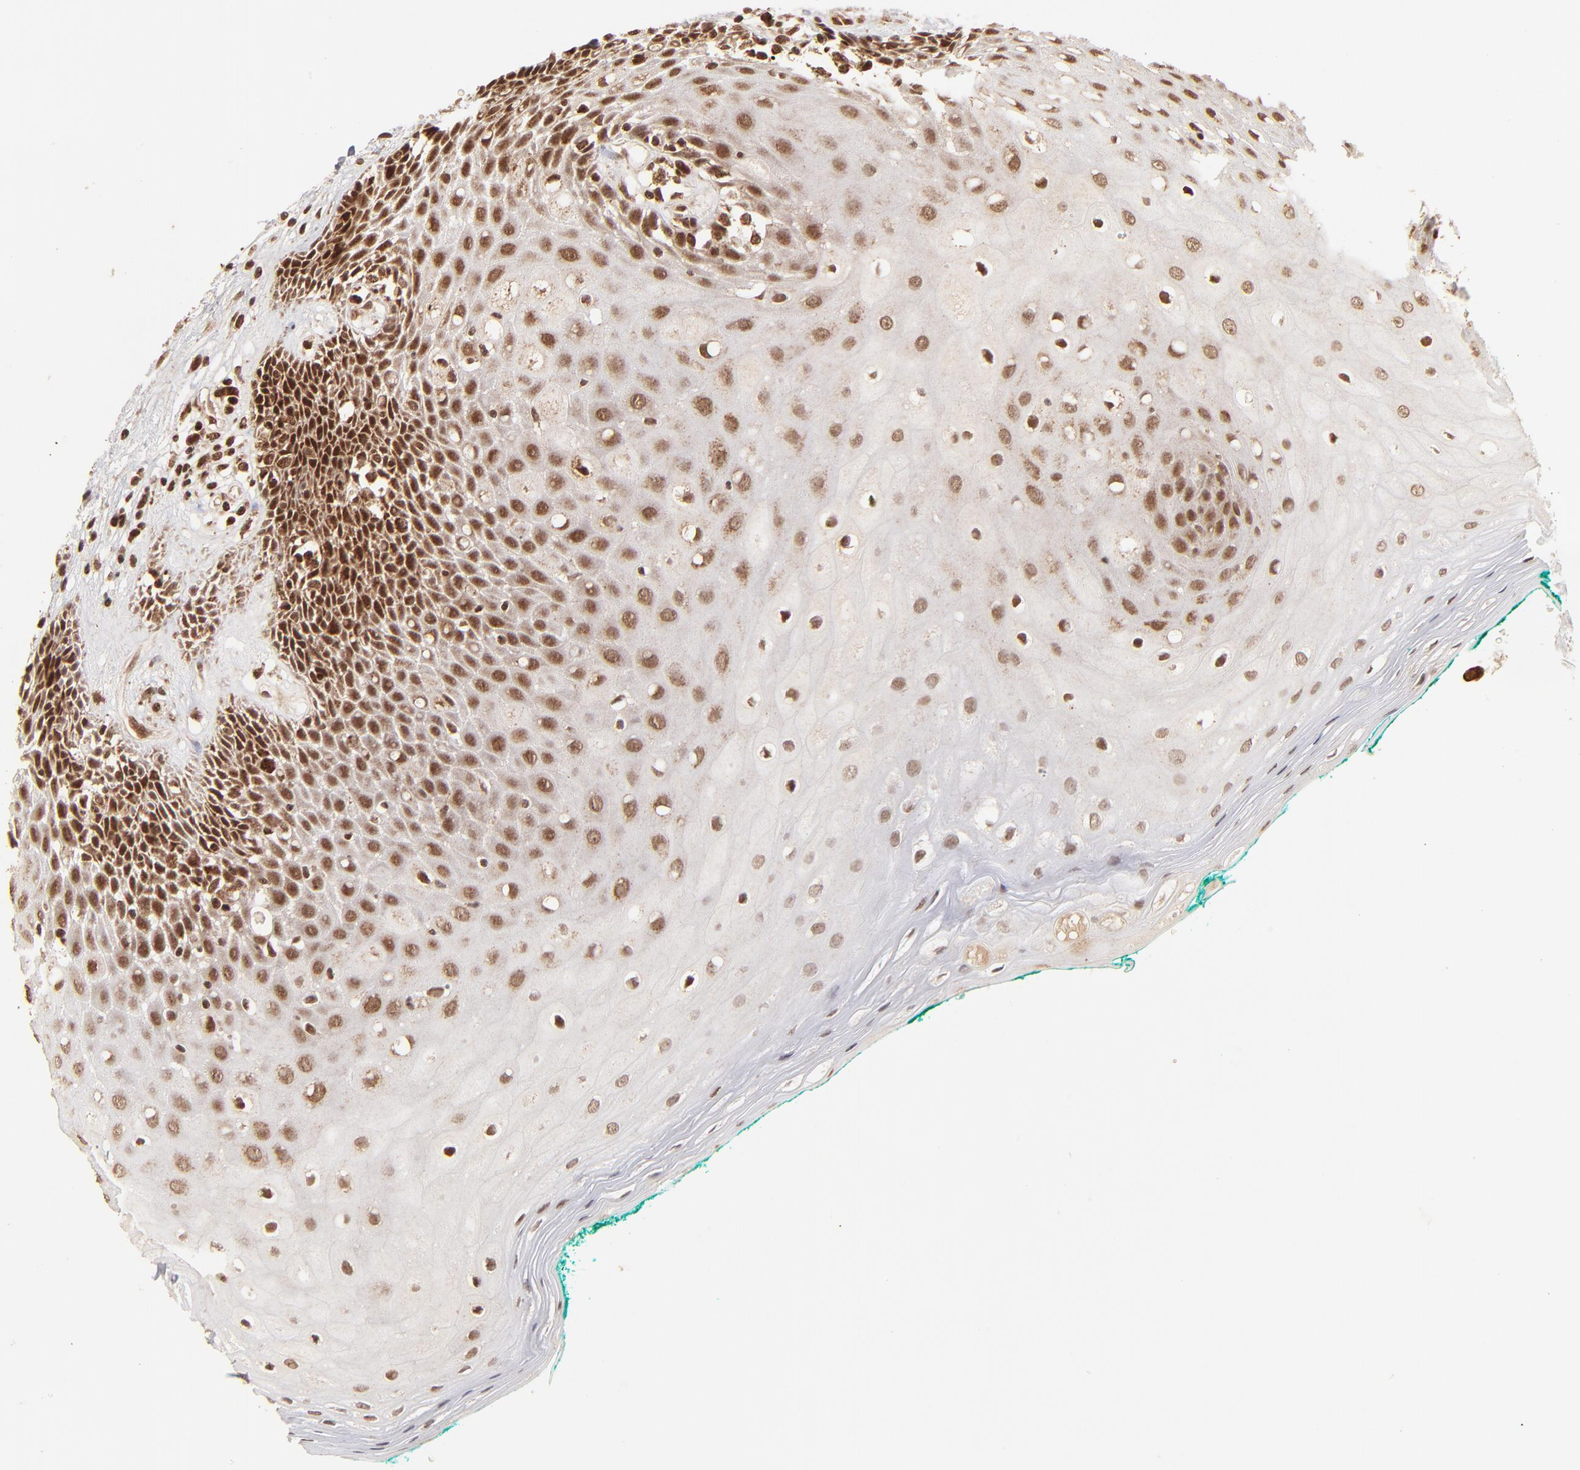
{"staining": {"intensity": "strong", "quantity": ">75%", "location": "nuclear"}, "tissue": "oral mucosa", "cell_type": "Squamous epithelial cells", "image_type": "normal", "snomed": [{"axis": "morphology", "description": "Normal tissue, NOS"}, {"axis": "morphology", "description": "Squamous cell carcinoma, NOS"}, {"axis": "topography", "description": "Skeletal muscle"}, {"axis": "topography", "description": "Oral tissue"}, {"axis": "topography", "description": "Head-Neck"}], "caption": "Protein expression analysis of normal oral mucosa shows strong nuclear expression in approximately >75% of squamous epithelial cells. (Brightfield microscopy of DAB IHC at high magnification).", "gene": "MED15", "patient": {"sex": "female", "age": 84}}